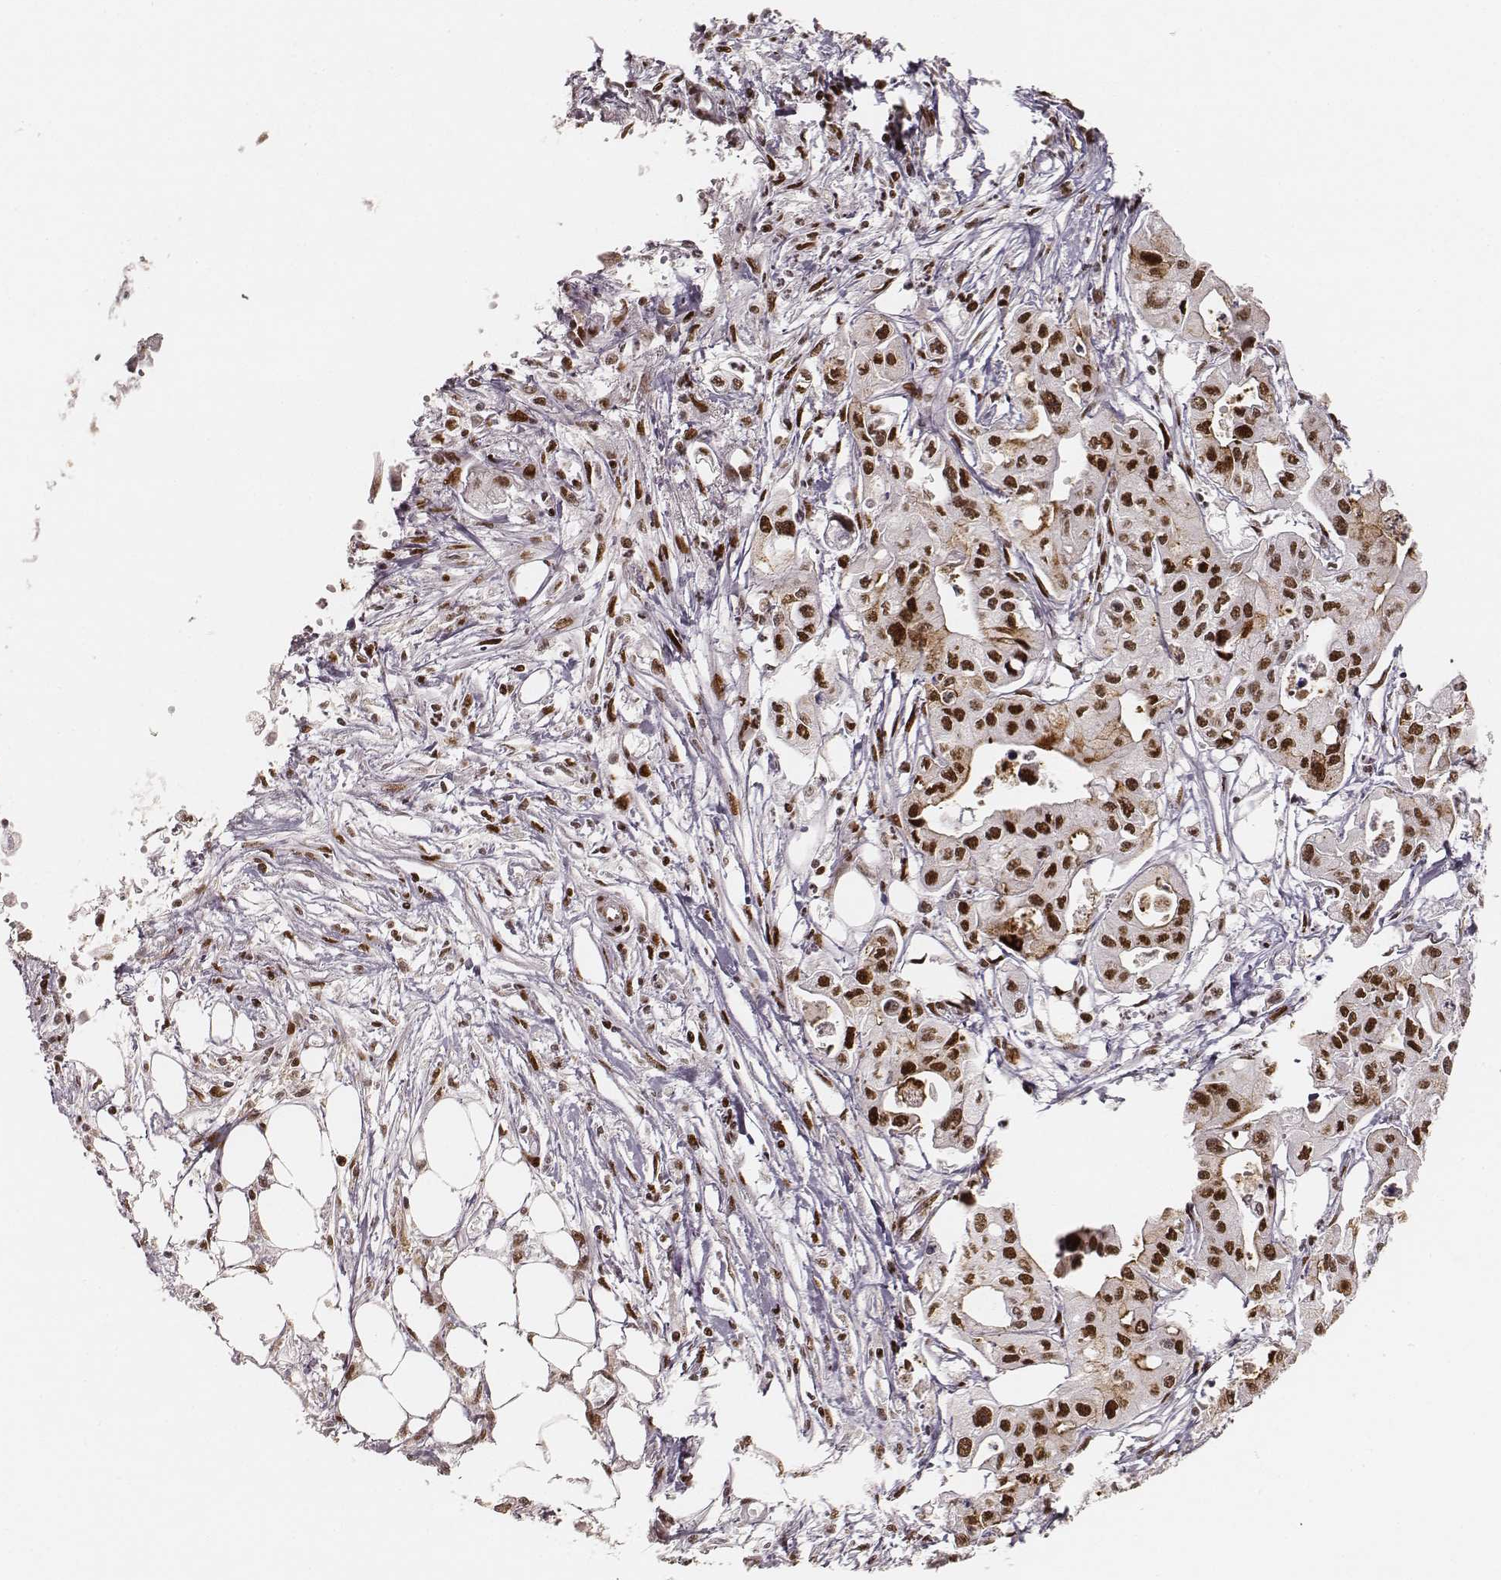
{"staining": {"intensity": "strong", "quantity": ">75%", "location": "nuclear"}, "tissue": "pancreatic cancer", "cell_type": "Tumor cells", "image_type": "cancer", "snomed": [{"axis": "morphology", "description": "Adenocarcinoma, NOS"}, {"axis": "topography", "description": "Pancreas"}], "caption": "Tumor cells display high levels of strong nuclear positivity in approximately >75% of cells in human pancreatic cancer (adenocarcinoma).", "gene": "HNRNPC", "patient": {"sex": "male", "age": 70}}